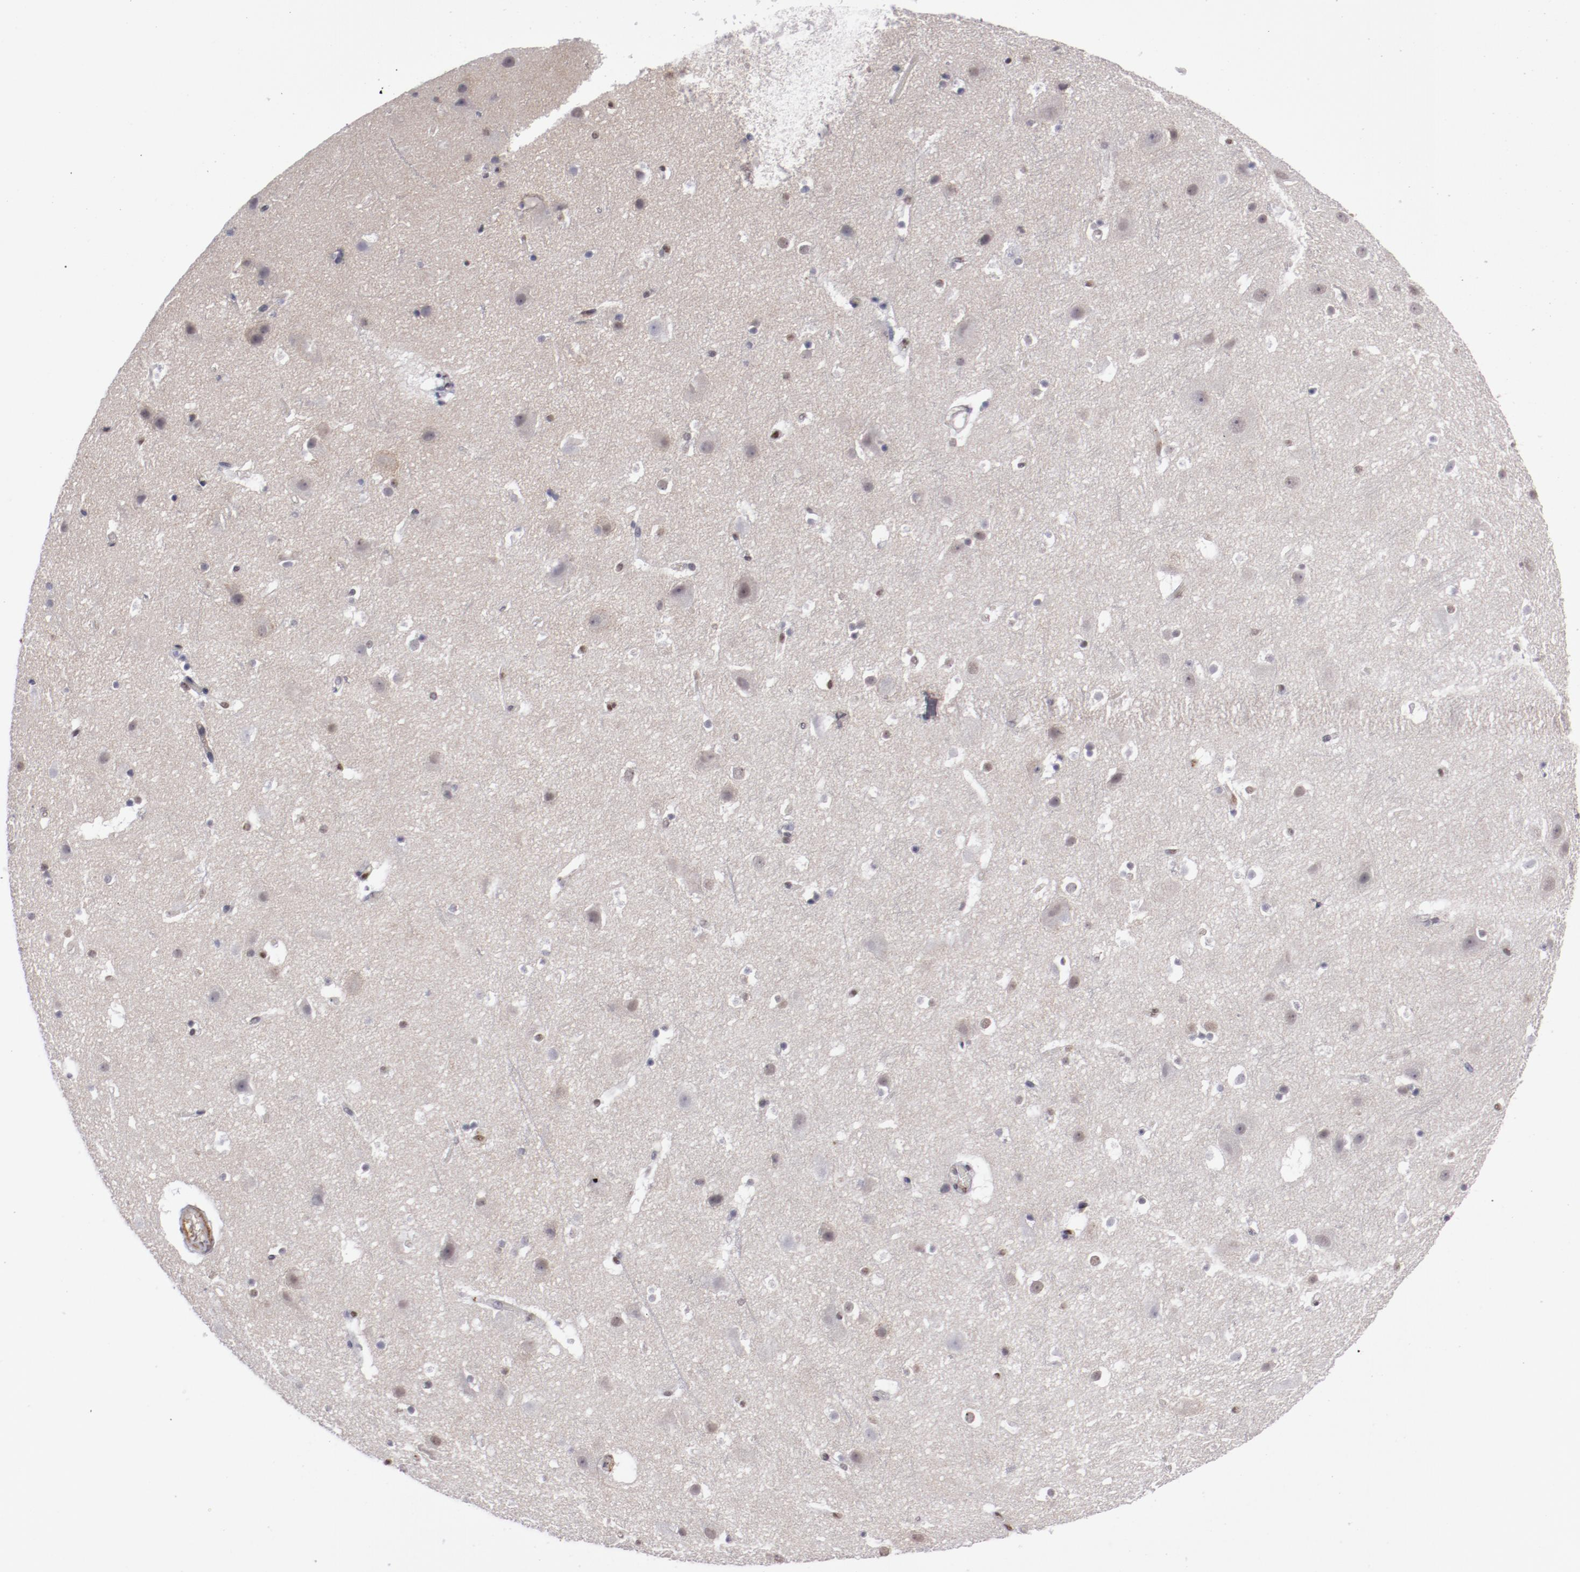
{"staining": {"intensity": "negative", "quantity": "none", "location": "none"}, "tissue": "cerebral cortex", "cell_type": "Endothelial cells", "image_type": "normal", "snomed": [{"axis": "morphology", "description": "Normal tissue, NOS"}, {"axis": "topography", "description": "Cerebral cortex"}], "caption": "Image shows no significant protein staining in endothelial cells of normal cerebral cortex.", "gene": "LEF1", "patient": {"sex": "male", "age": 45}}